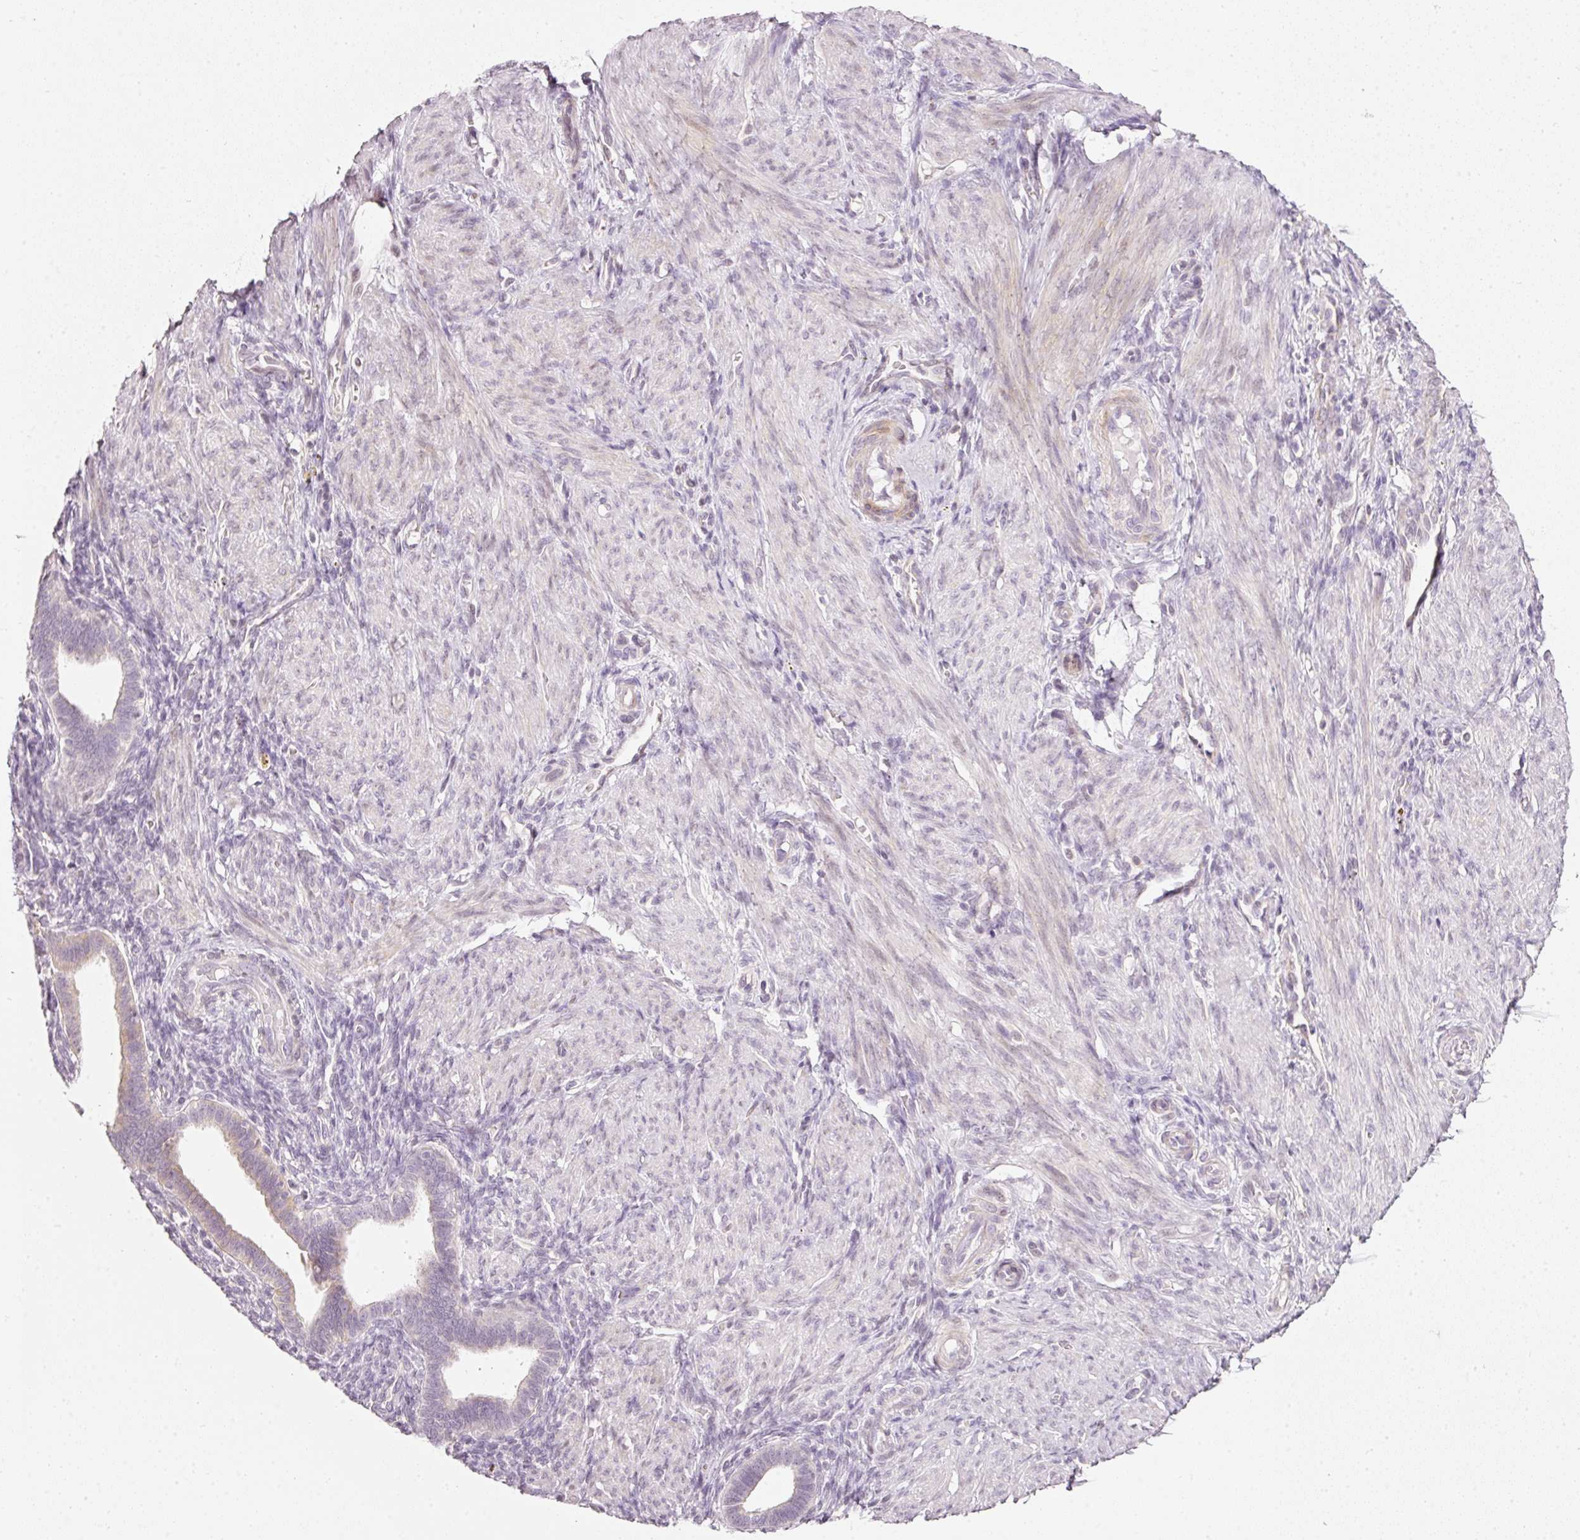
{"staining": {"intensity": "negative", "quantity": "none", "location": "none"}, "tissue": "endometrium", "cell_type": "Cells in endometrial stroma", "image_type": "normal", "snomed": [{"axis": "morphology", "description": "Normal tissue, NOS"}, {"axis": "topography", "description": "Endometrium"}], "caption": "This micrograph is of normal endometrium stained with IHC to label a protein in brown with the nuclei are counter-stained blue. There is no staining in cells in endometrial stroma.", "gene": "NRDE2", "patient": {"sex": "female", "age": 34}}